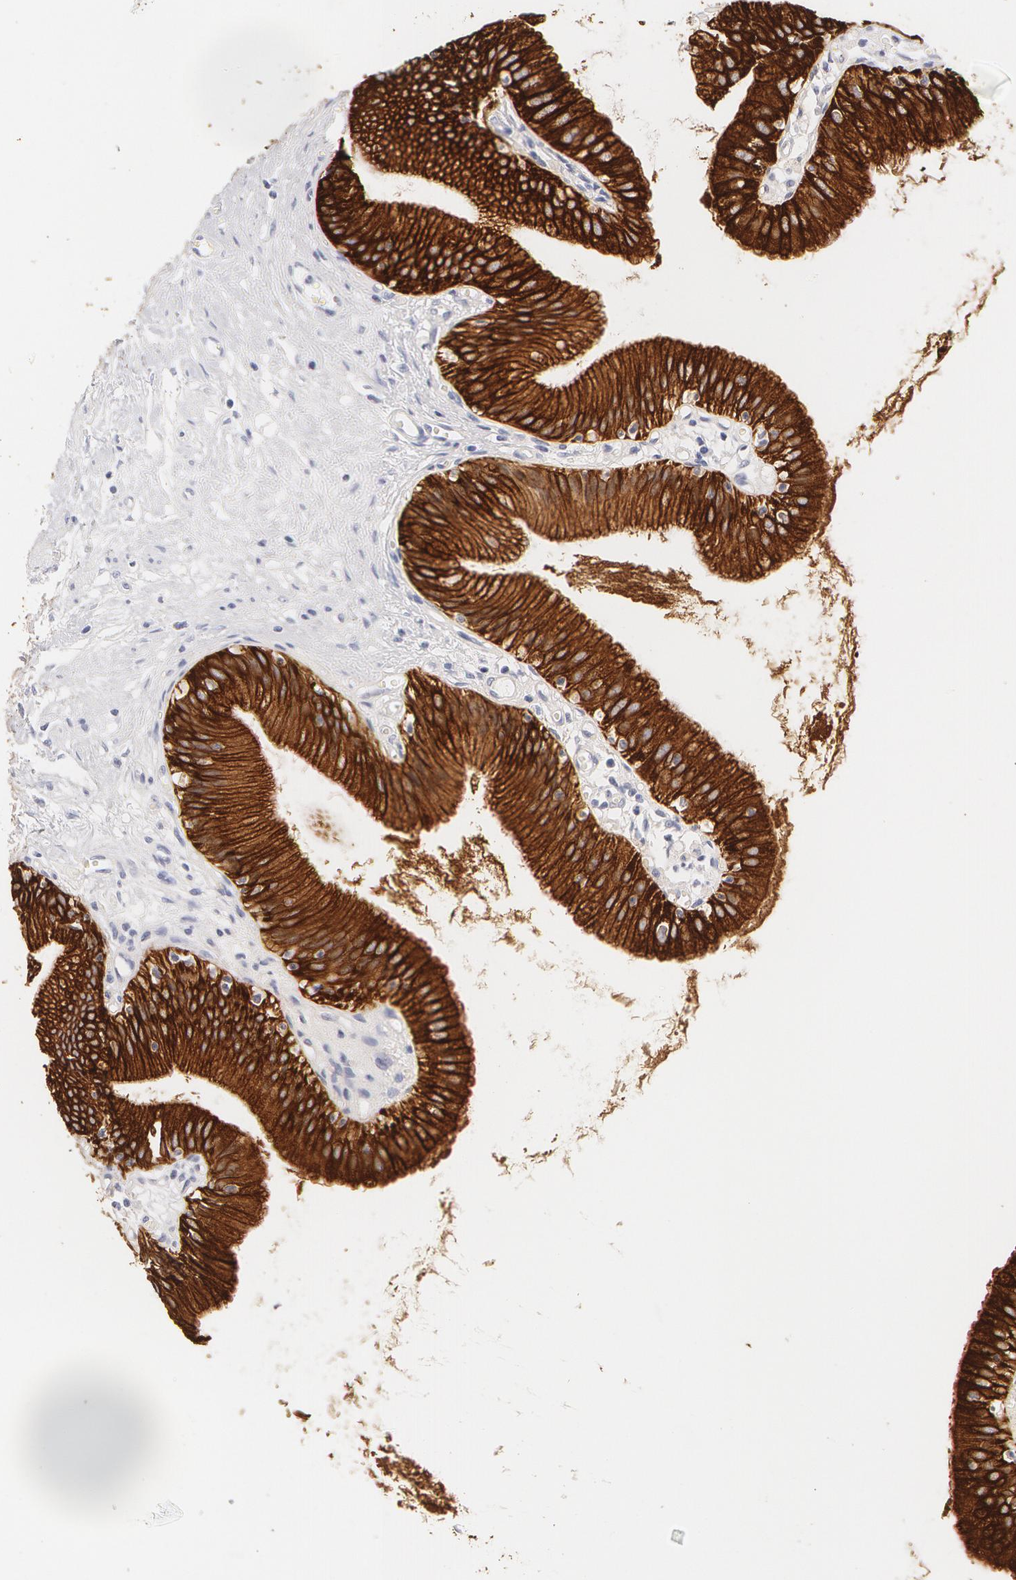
{"staining": {"intensity": "strong", "quantity": ">75%", "location": "cytoplasmic/membranous"}, "tissue": "gallbladder", "cell_type": "Glandular cells", "image_type": "normal", "snomed": [{"axis": "morphology", "description": "Normal tissue, NOS"}, {"axis": "topography", "description": "Gallbladder"}], "caption": "This is a photomicrograph of IHC staining of benign gallbladder, which shows strong expression in the cytoplasmic/membranous of glandular cells.", "gene": "KRT8", "patient": {"sex": "male", "age": 58}}